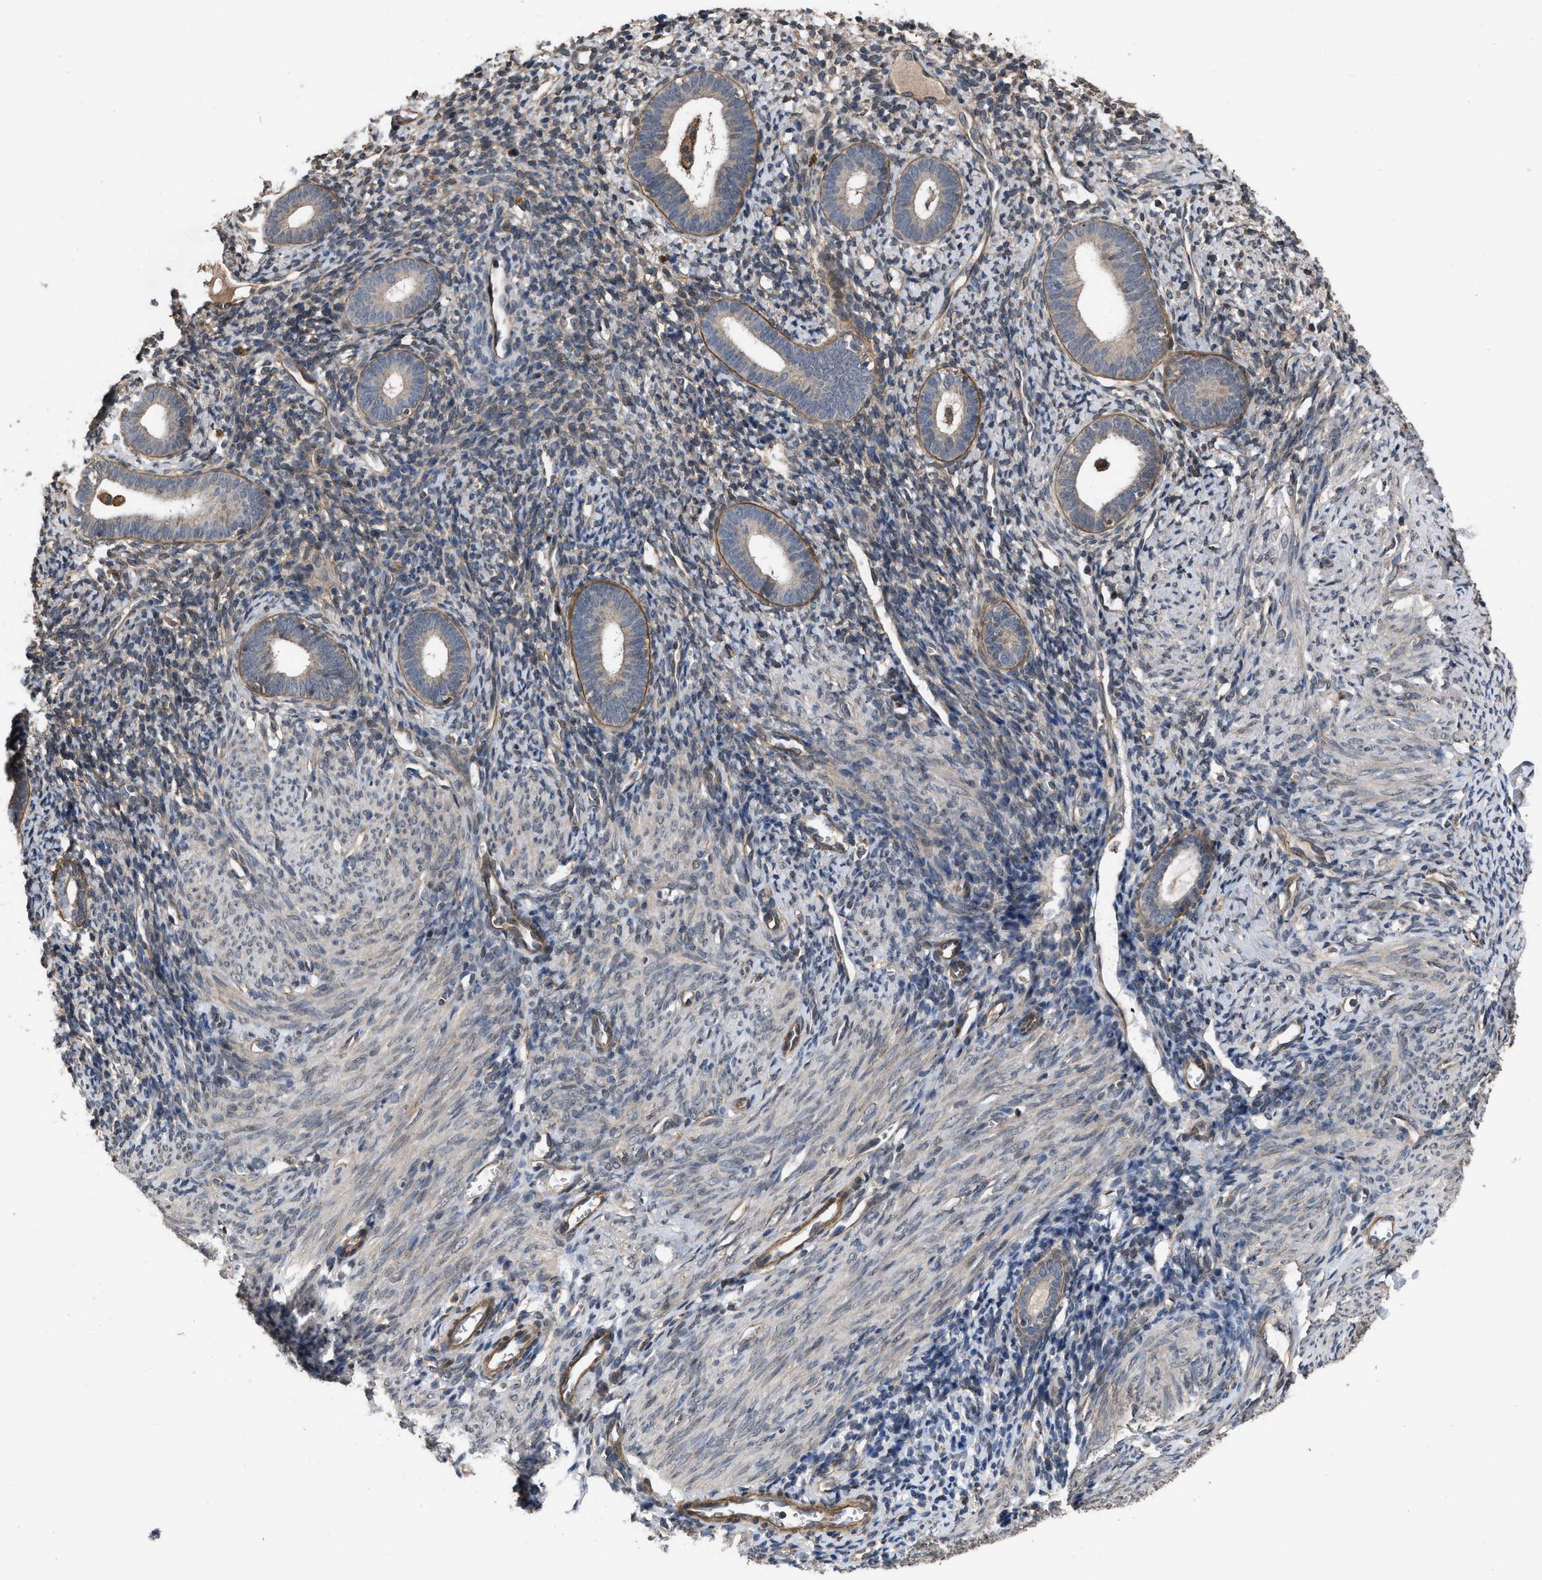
{"staining": {"intensity": "weak", "quantity": "<25%", "location": "cytoplasmic/membranous"}, "tissue": "endometrium", "cell_type": "Cells in endometrial stroma", "image_type": "normal", "snomed": [{"axis": "morphology", "description": "Normal tissue, NOS"}, {"axis": "morphology", "description": "Adenocarcinoma, NOS"}, {"axis": "topography", "description": "Endometrium"}], "caption": "This is an immunohistochemistry (IHC) micrograph of normal endometrium. There is no expression in cells in endometrial stroma.", "gene": "UTRN", "patient": {"sex": "female", "age": 57}}